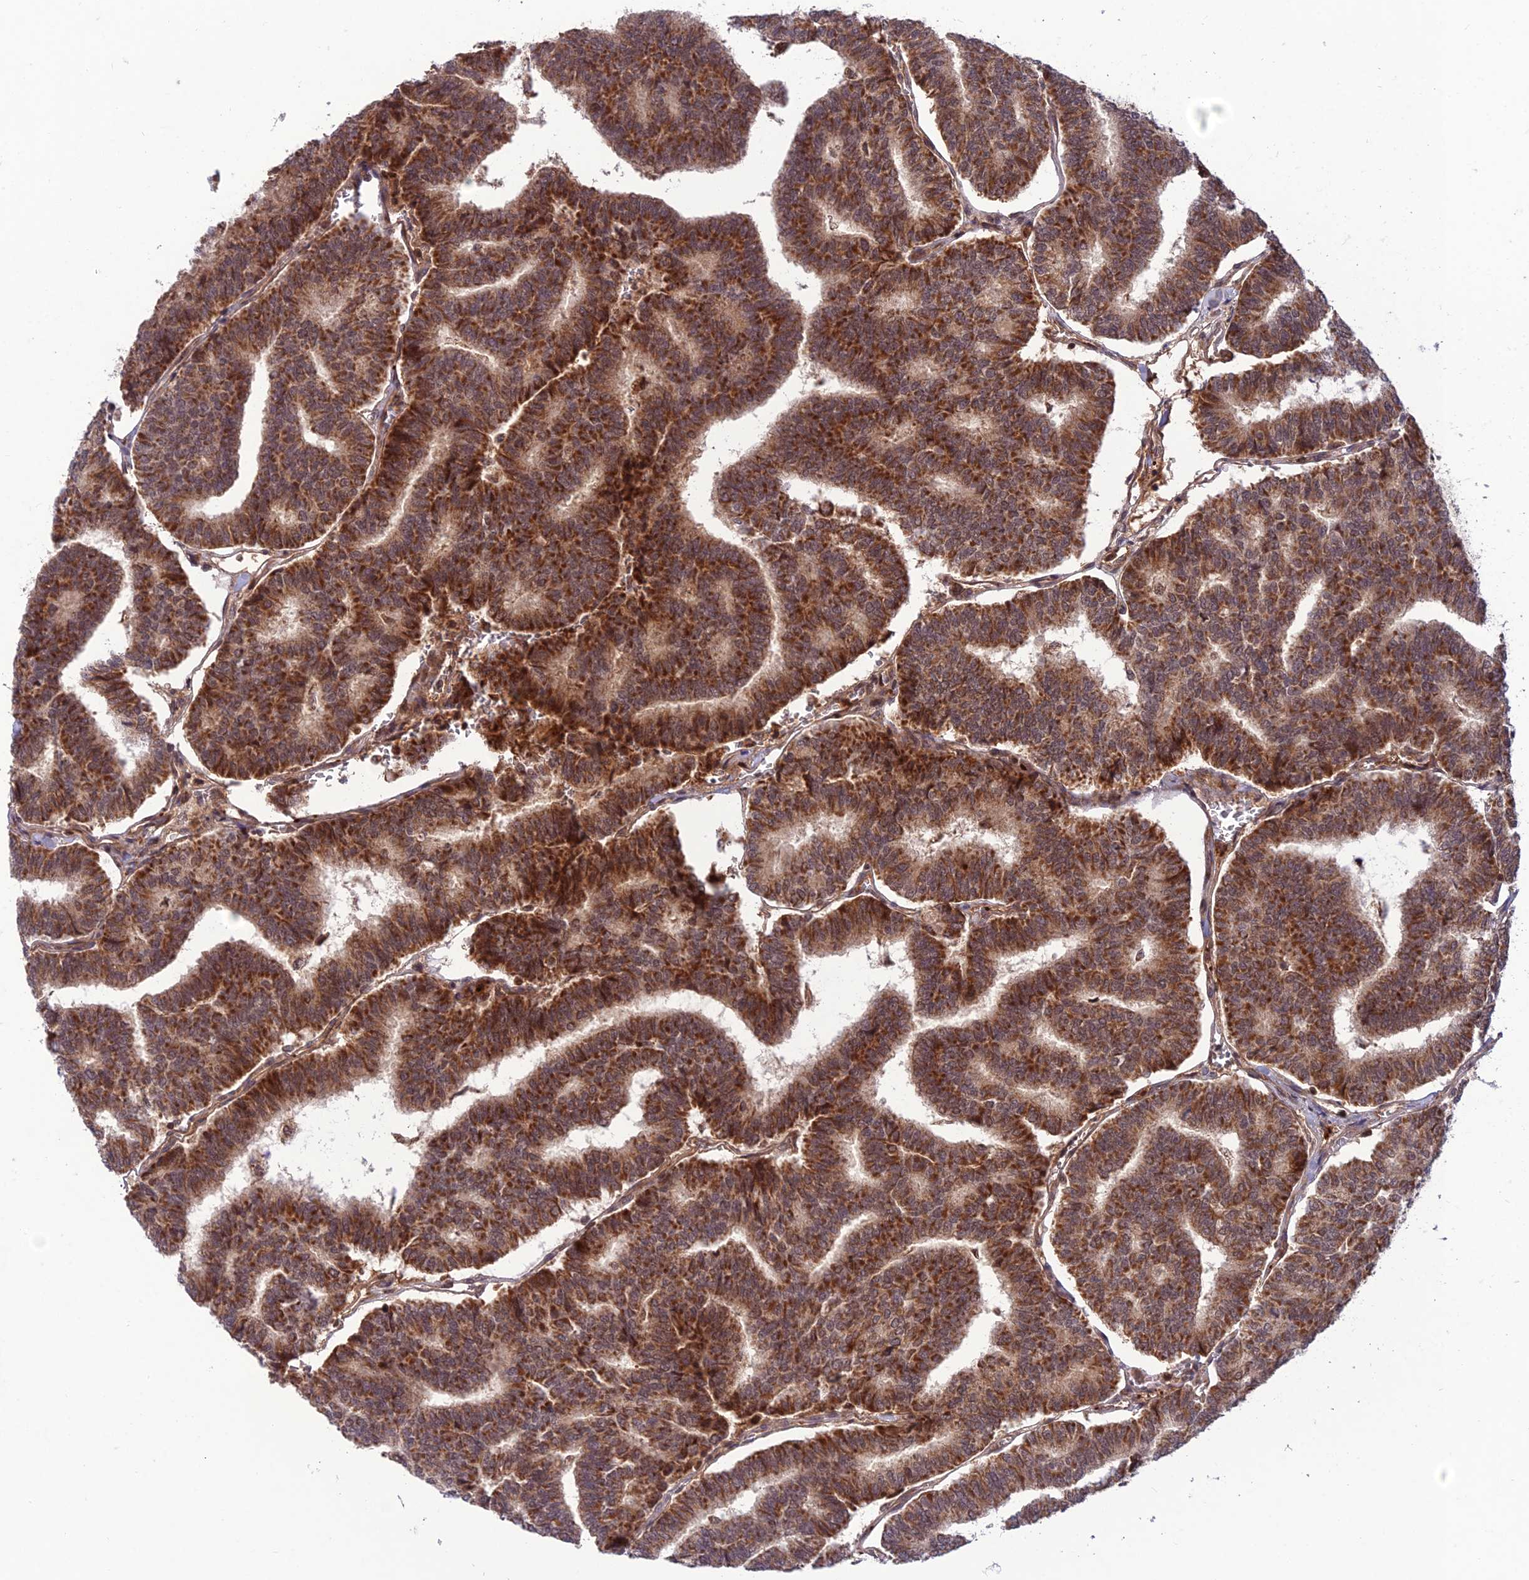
{"staining": {"intensity": "strong", "quantity": ">75%", "location": "cytoplasmic/membranous"}, "tissue": "thyroid cancer", "cell_type": "Tumor cells", "image_type": "cancer", "snomed": [{"axis": "morphology", "description": "Papillary adenocarcinoma, NOS"}, {"axis": "topography", "description": "Thyroid gland"}], "caption": "Immunohistochemistry (IHC) (DAB (3,3'-diaminobenzidine)) staining of human thyroid cancer exhibits strong cytoplasmic/membranous protein expression in approximately >75% of tumor cells.", "gene": "NDUFC1", "patient": {"sex": "female", "age": 35}}